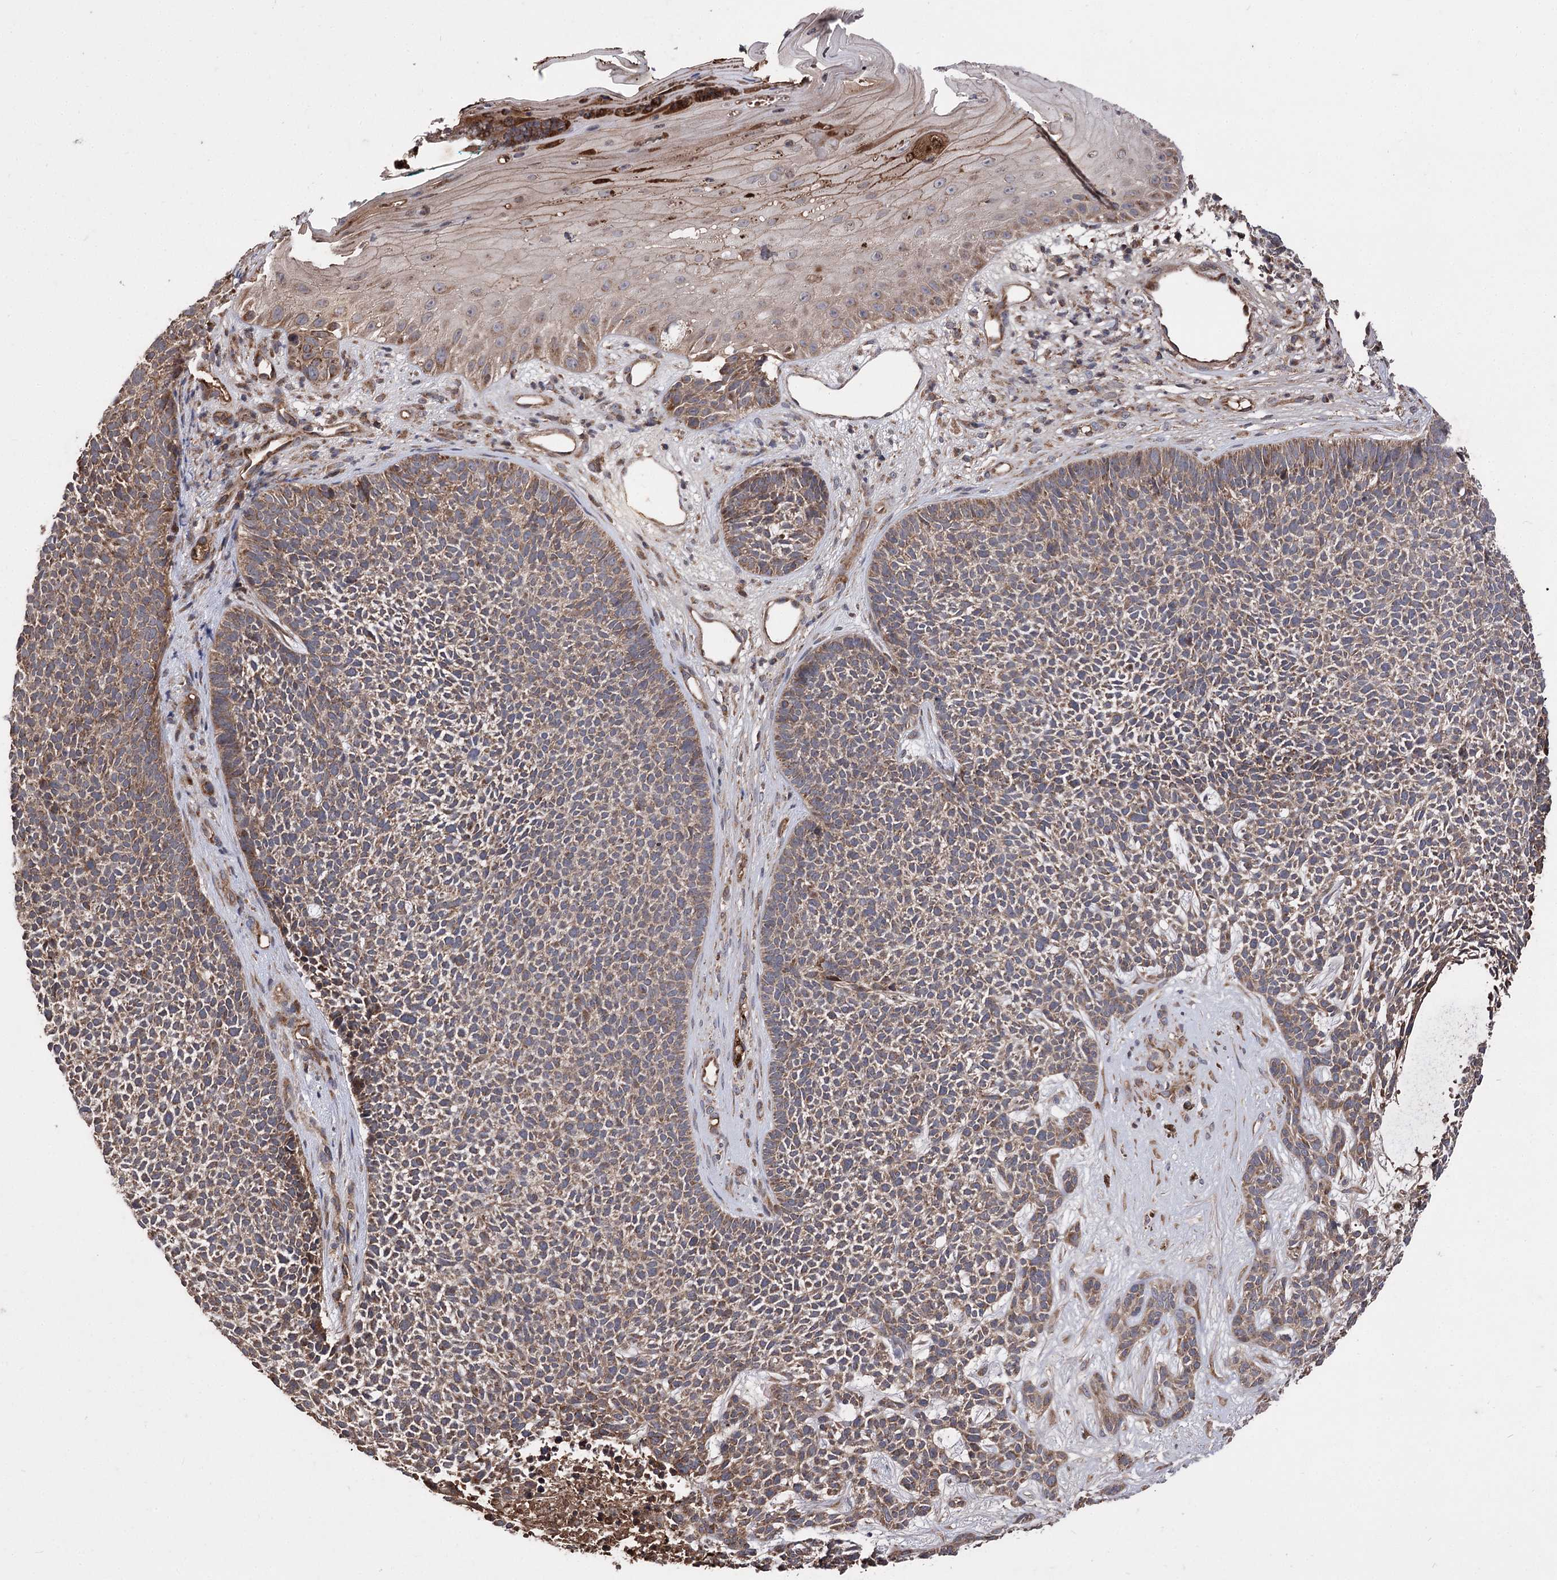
{"staining": {"intensity": "moderate", "quantity": ">75%", "location": "cytoplasmic/membranous"}, "tissue": "skin cancer", "cell_type": "Tumor cells", "image_type": "cancer", "snomed": [{"axis": "morphology", "description": "Basal cell carcinoma"}, {"axis": "topography", "description": "Skin"}], "caption": "DAB (3,3'-diaminobenzidine) immunohistochemical staining of human basal cell carcinoma (skin) reveals moderate cytoplasmic/membranous protein staining in approximately >75% of tumor cells.", "gene": "RASSF3", "patient": {"sex": "female", "age": 84}}